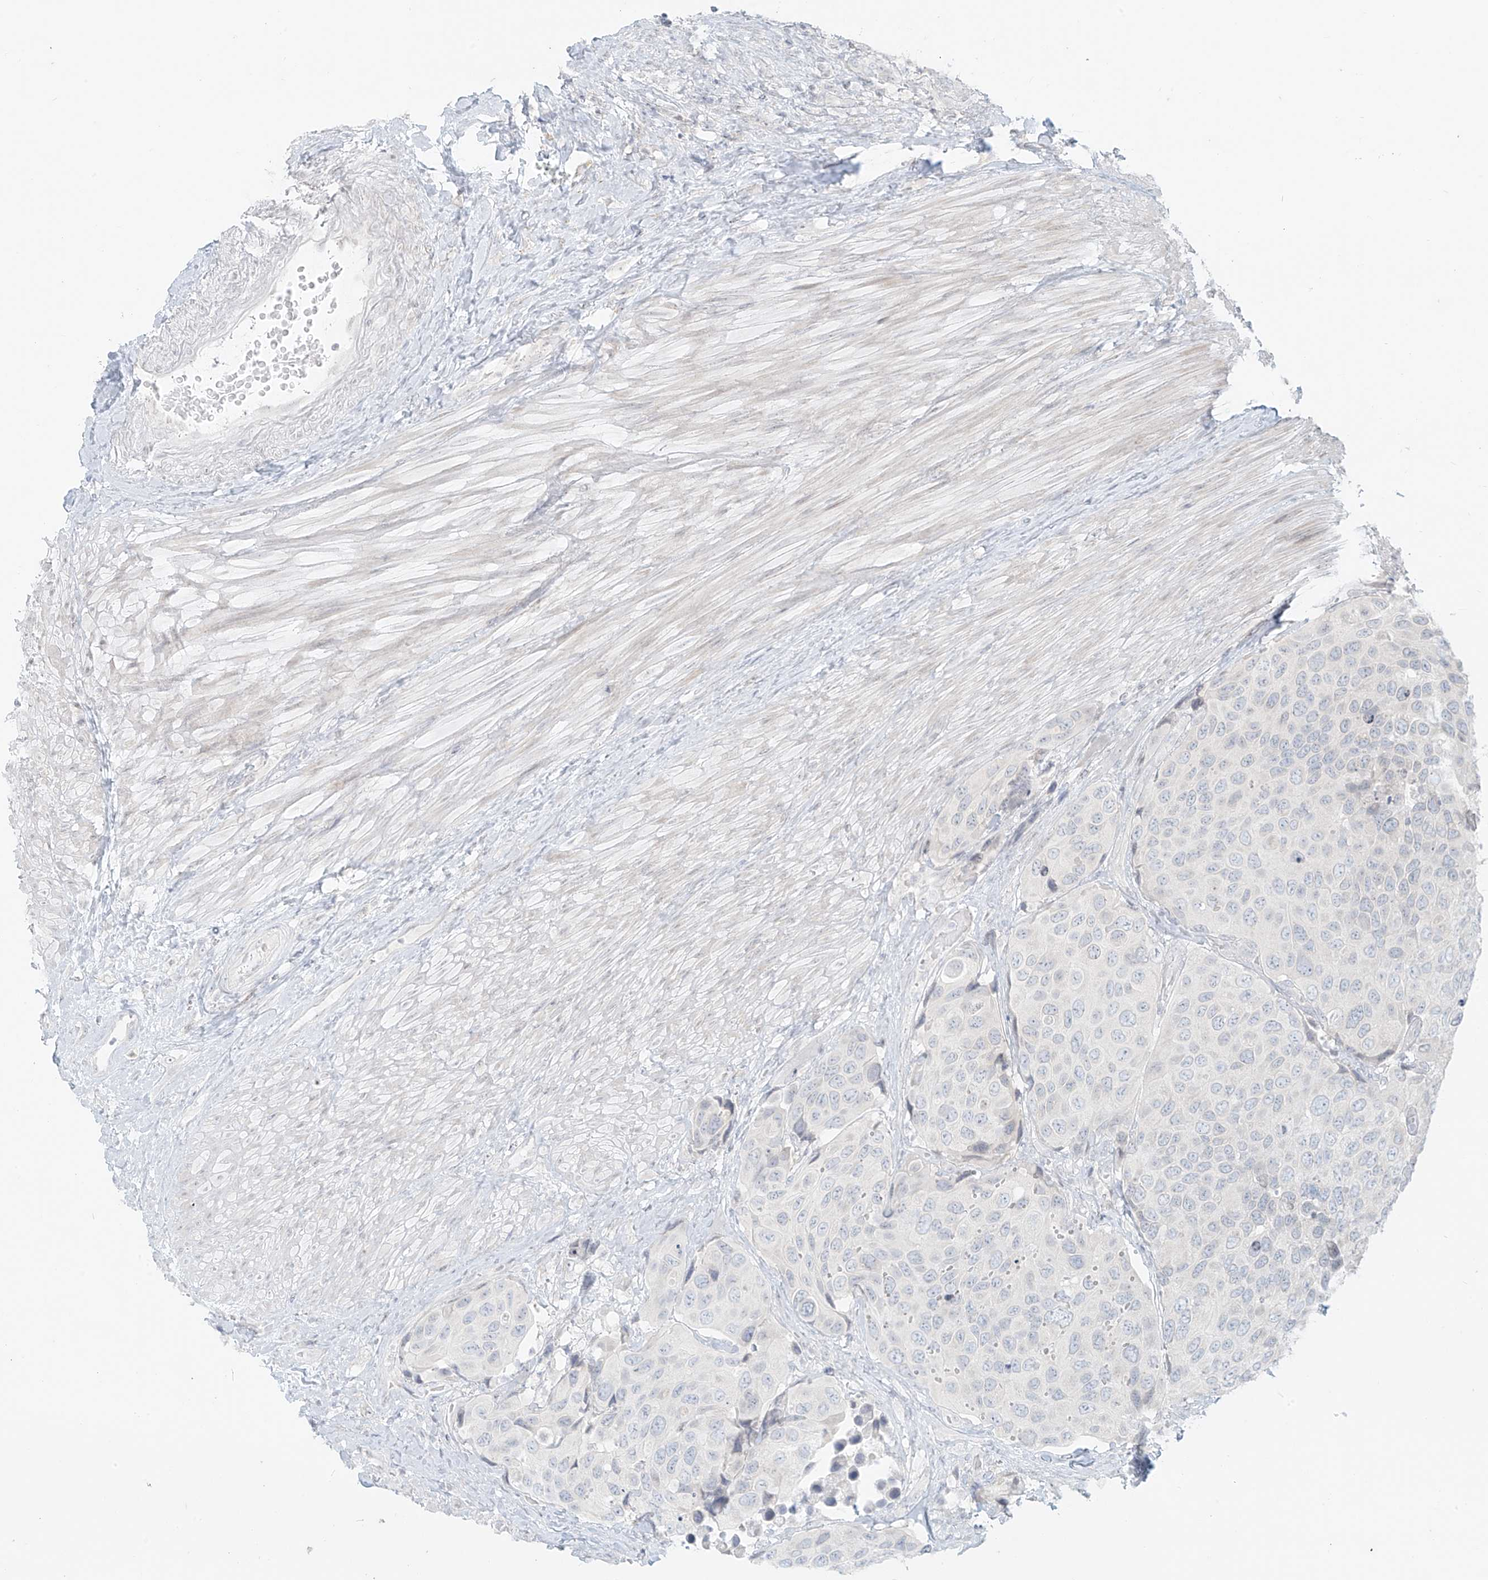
{"staining": {"intensity": "negative", "quantity": "none", "location": "none"}, "tissue": "urothelial cancer", "cell_type": "Tumor cells", "image_type": "cancer", "snomed": [{"axis": "morphology", "description": "Urothelial carcinoma, High grade"}, {"axis": "topography", "description": "Urinary bladder"}], "caption": "Tumor cells show no significant staining in urothelial carcinoma (high-grade).", "gene": "OSBPL7", "patient": {"sex": "male", "age": 74}}